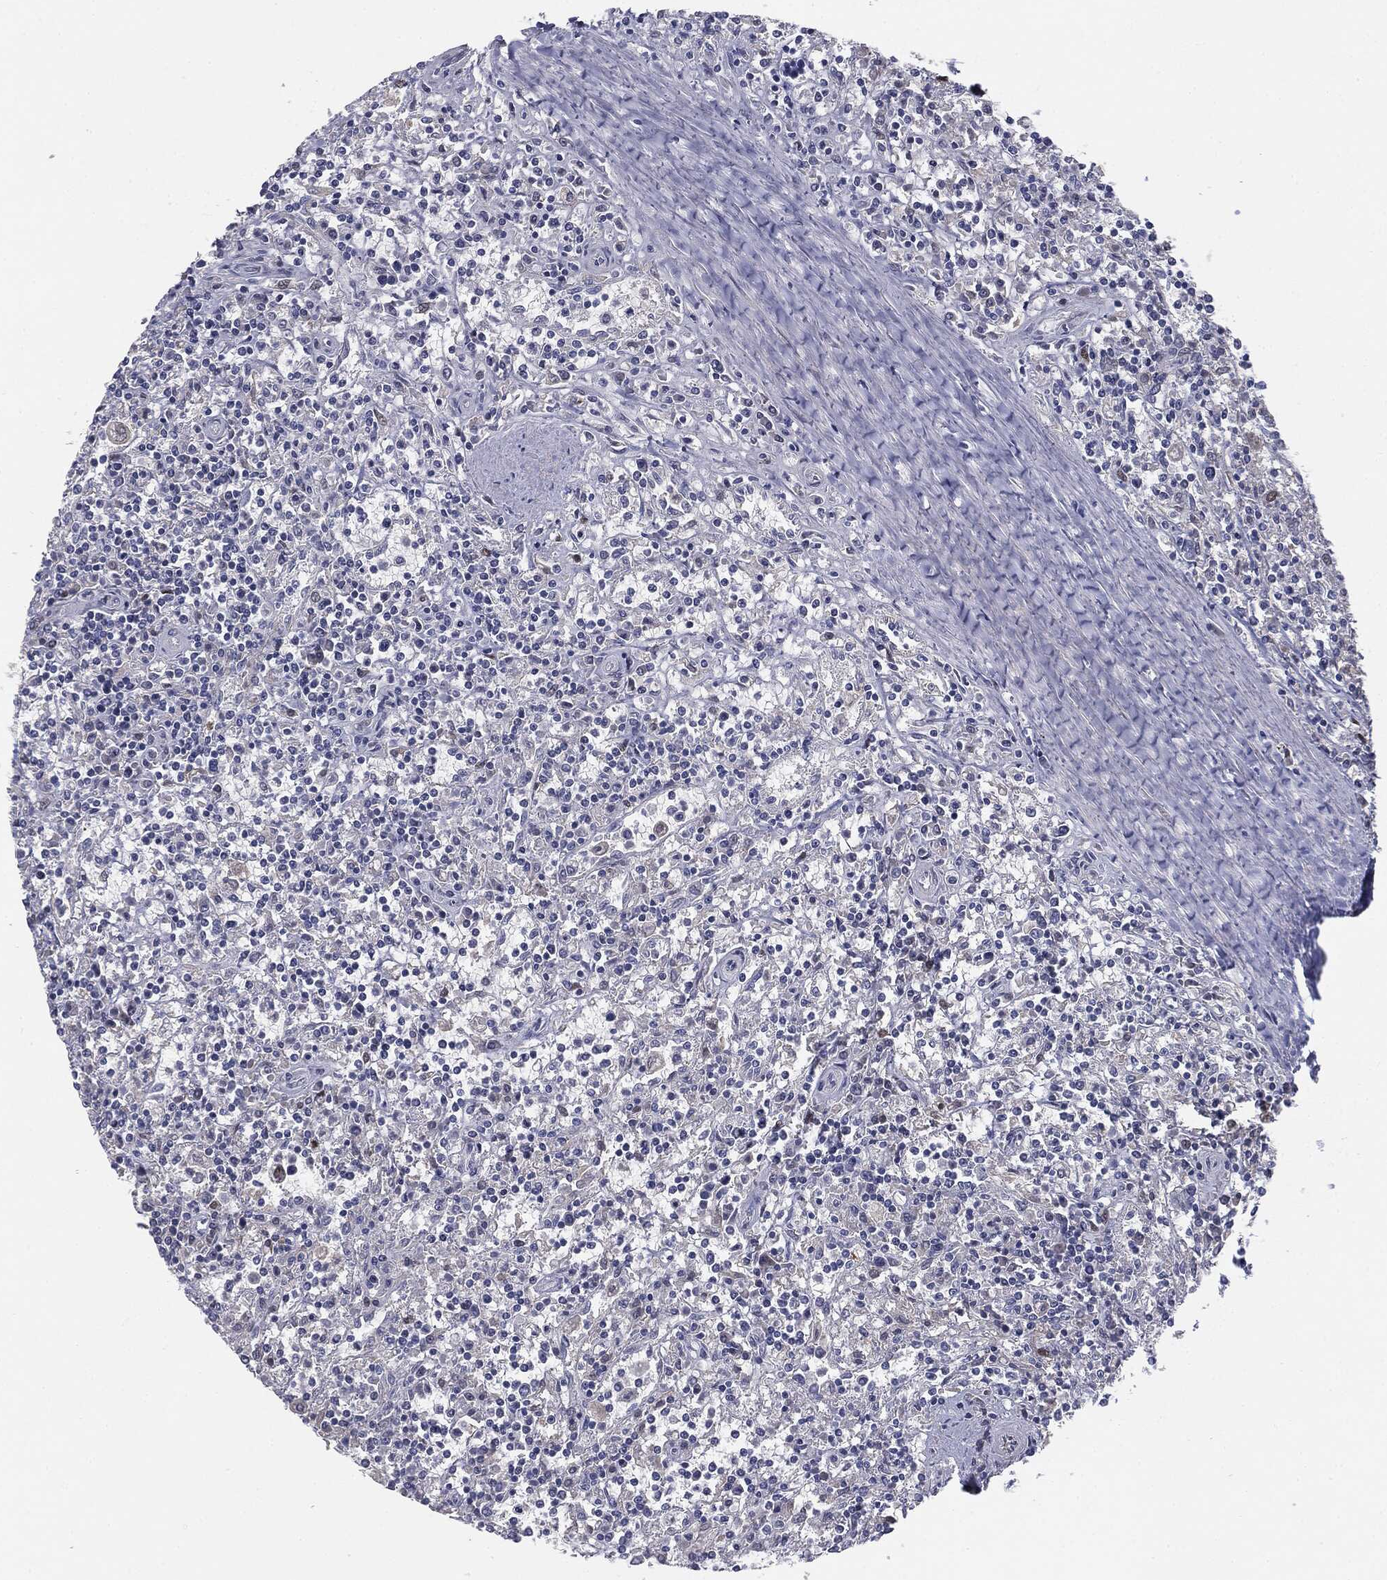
{"staining": {"intensity": "negative", "quantity": "none", "location": "none"}, "tissue": "lymphoma", "cell_type": "Tumor cells", "image_type": "cancer", "snomed": [{"axis": "morphology", "description": "Malignant lymphoma, non-Hodgkin's type, Low grade"}, {"axis": "topography", "description": "Spleen"}], "caption": "Image shows no significant protein expression in tumor cells of lymphoma. The staining is performed using DAB brown chromogen with nuclei counter-stained in using hematoxylin.", "gene": "MUC1", "patient": {"sex": "male", "age": 62}}